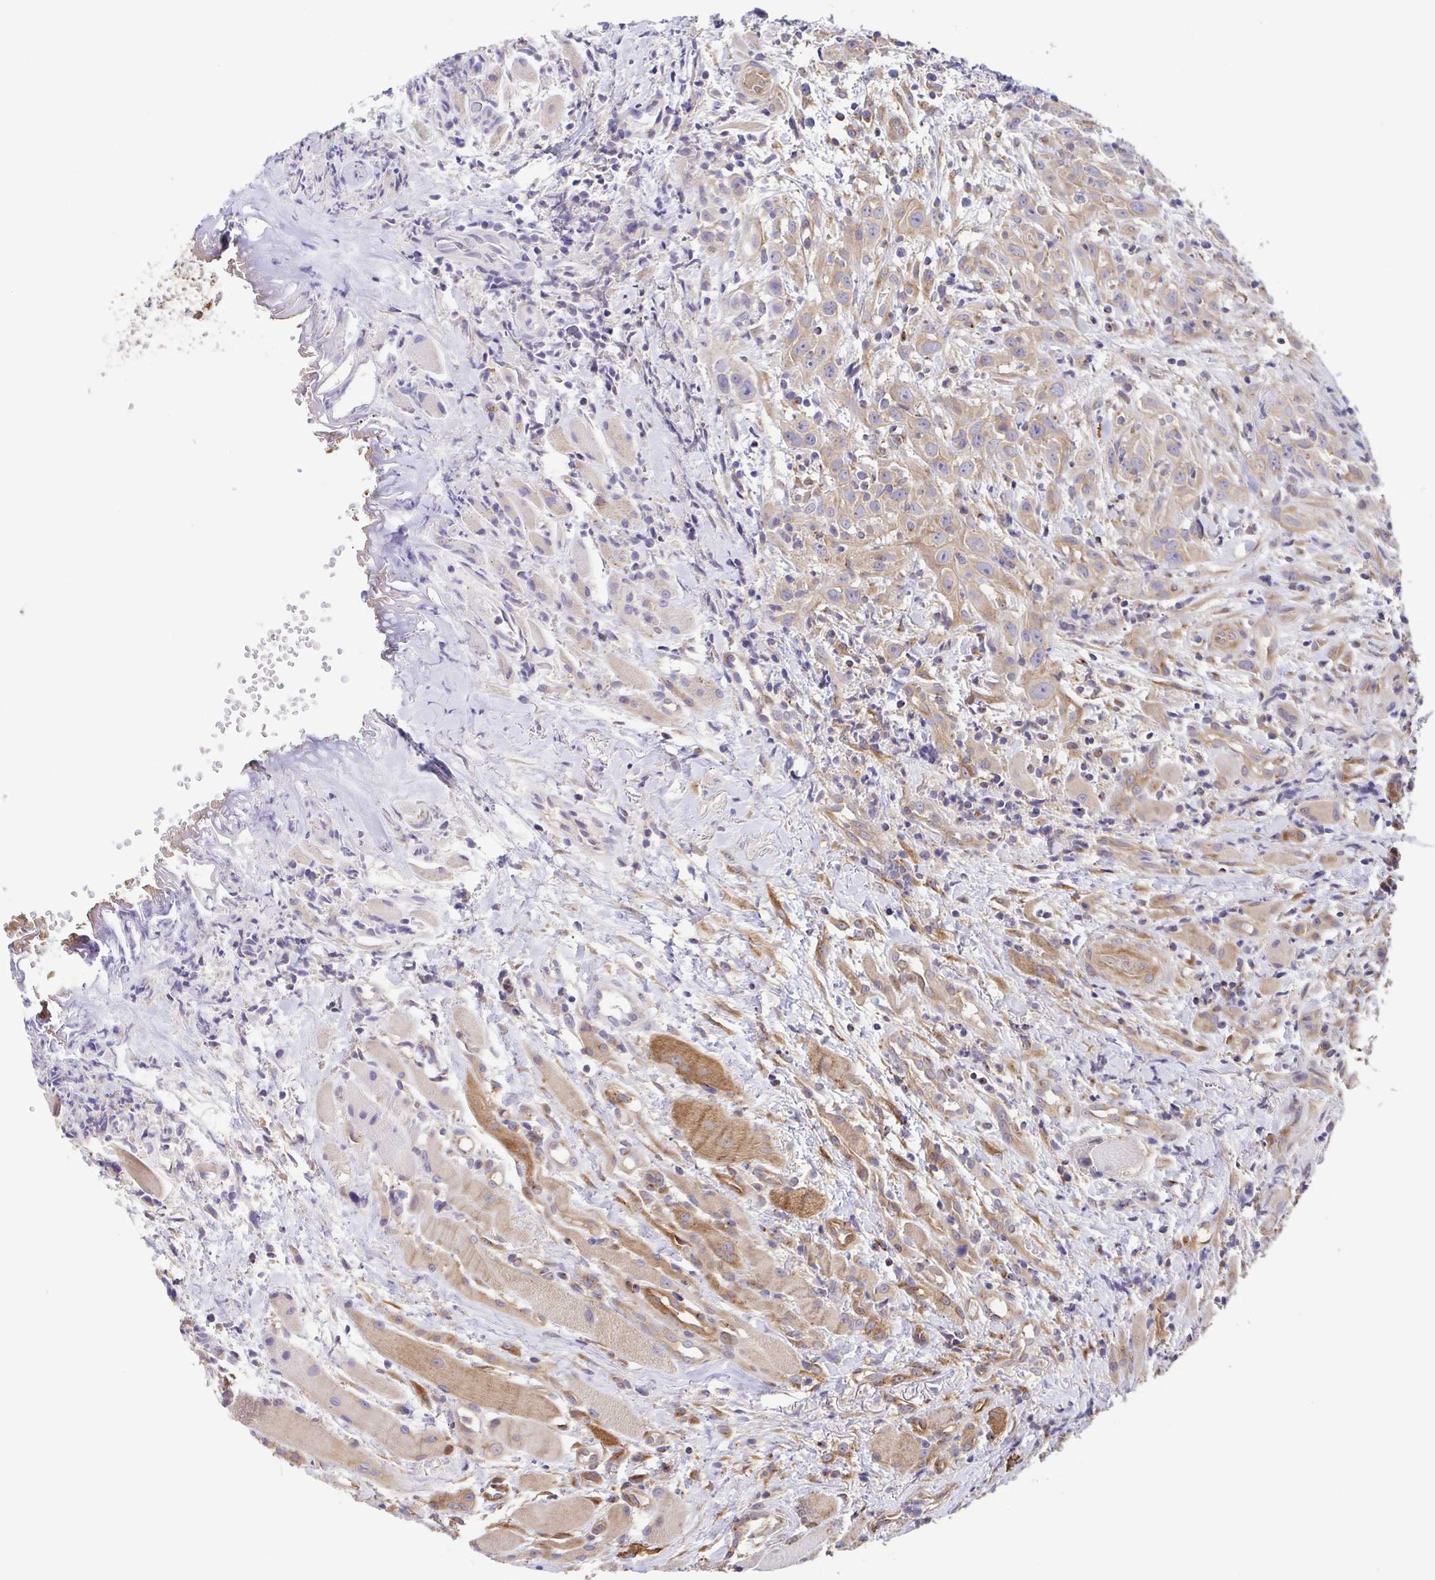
{"staining": {"intensity": "weak", "quantity": ">75%", "location": "cytoplasmic/membranous"}, "tissue": "head and neck cancer", "cell_type": "Tumor cells", "image_type": "cancer", "snomed": [{"axis": "morphology", "description": "Squamous cell carcinoma, NOS"}, {"axis": "topography", "description": "Head-Neck"}], "caption": "Head and neck squamous cell carcinoma stained with a protein marker exhibits weak staining in tumor cells.", "gene": "EIF3D", "patient": {"sex": "female", "age": 95}}